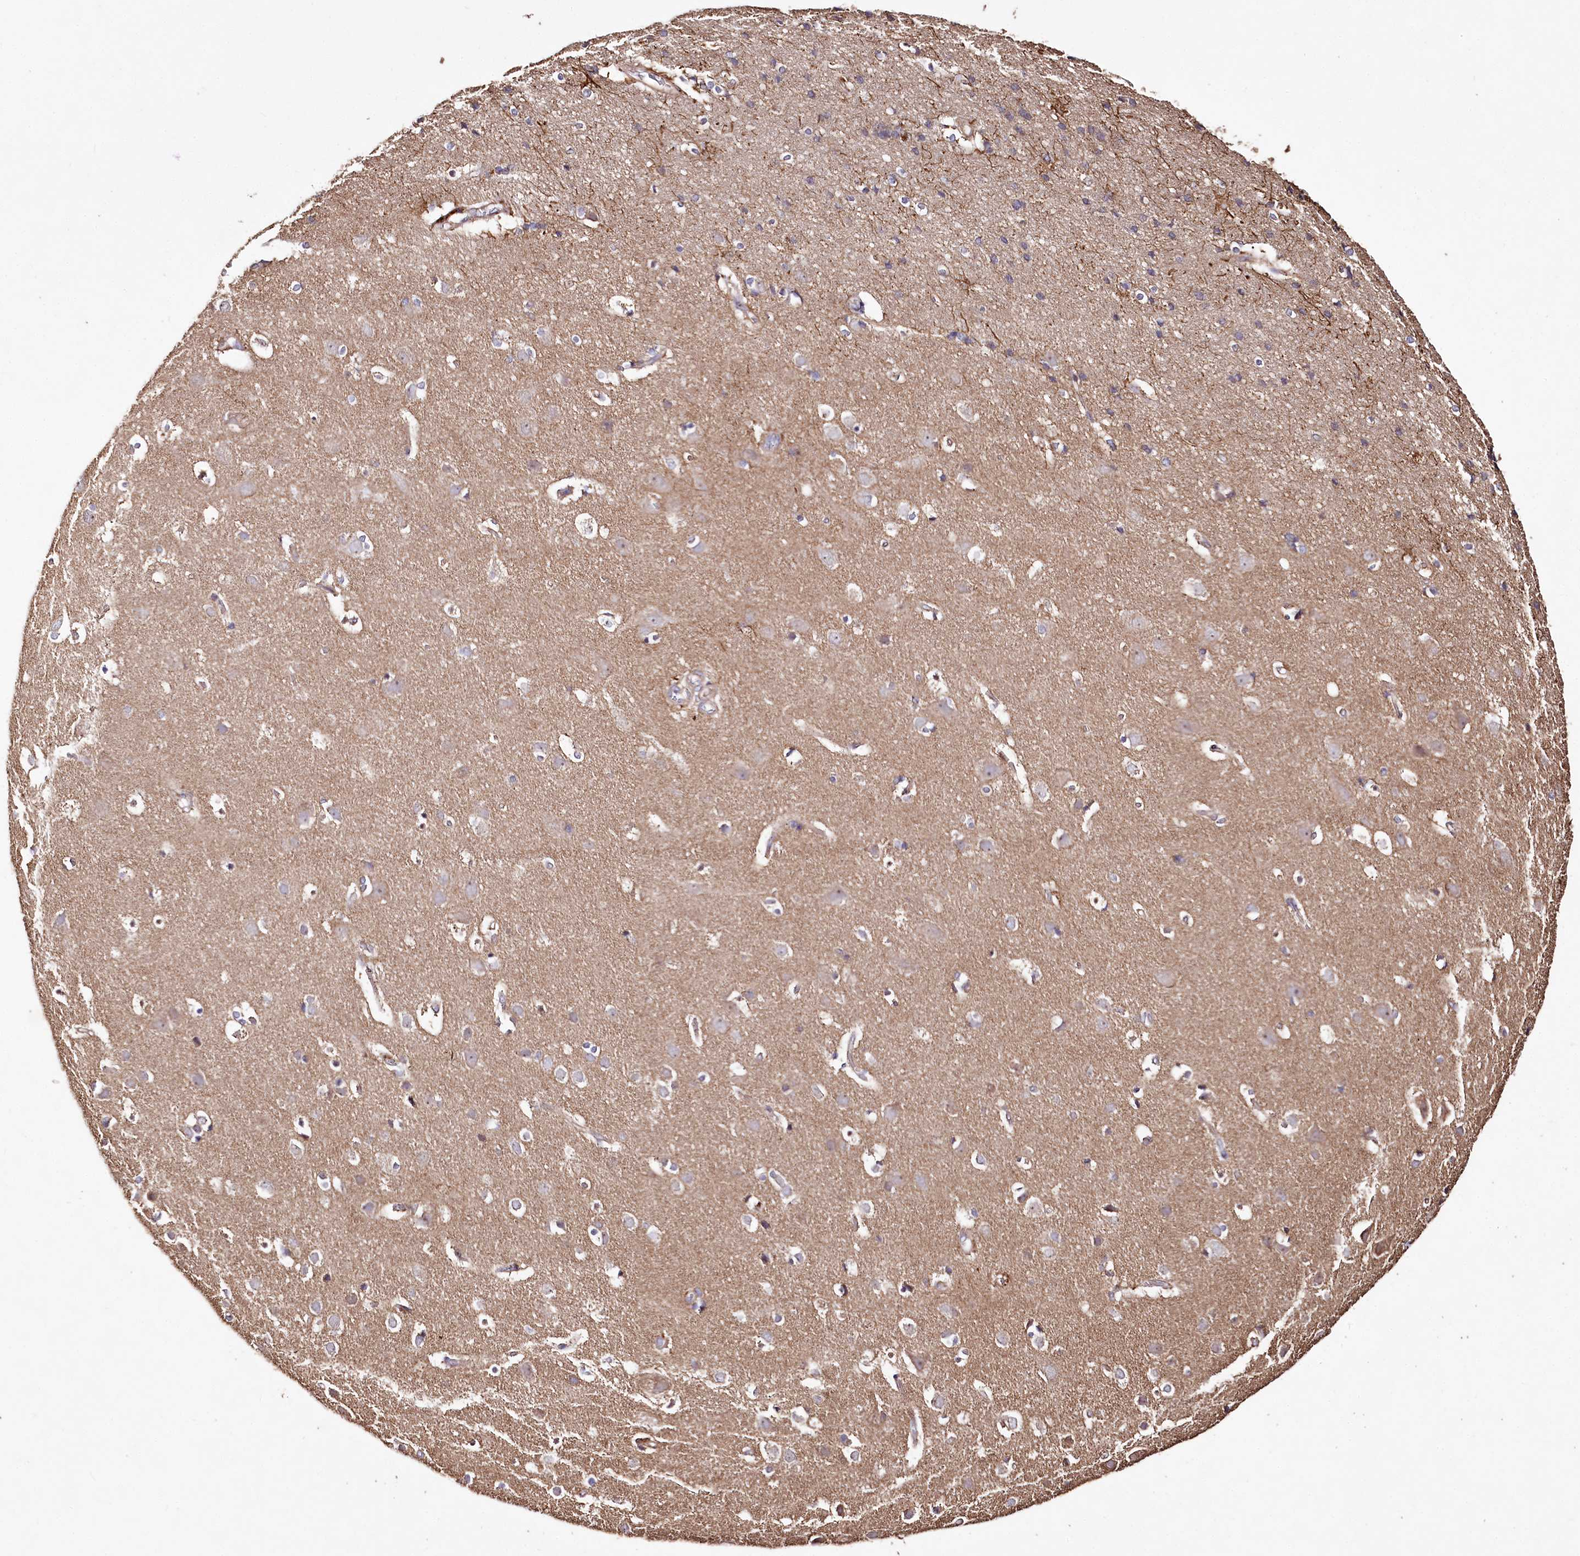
{"staining": {"intensity": "strong", "quantity": "25%-75%", "location": "cytoplasmic/membranous"}, "tissue": "cerebral cortex", "cell_type": "Endothelial cells", "image_type": "normal", "snomed": [{"axis": "morphology", "description": "Normal tissue, NOS"}, {"axis": "topography", "description": "Cerebral cortex"}], "caption": "A photomicrograph of human cerebral cortex stained for a protein exhibits strong cytoplasmic/membranous brown staining in endothelial cells. The protein is stained brown, and the nuclei are stained in blue (DAB IHC with brightfield microscopy, high magnification).", "gene": "WWC1", "patient": {"sex": "male", "age": 54}}